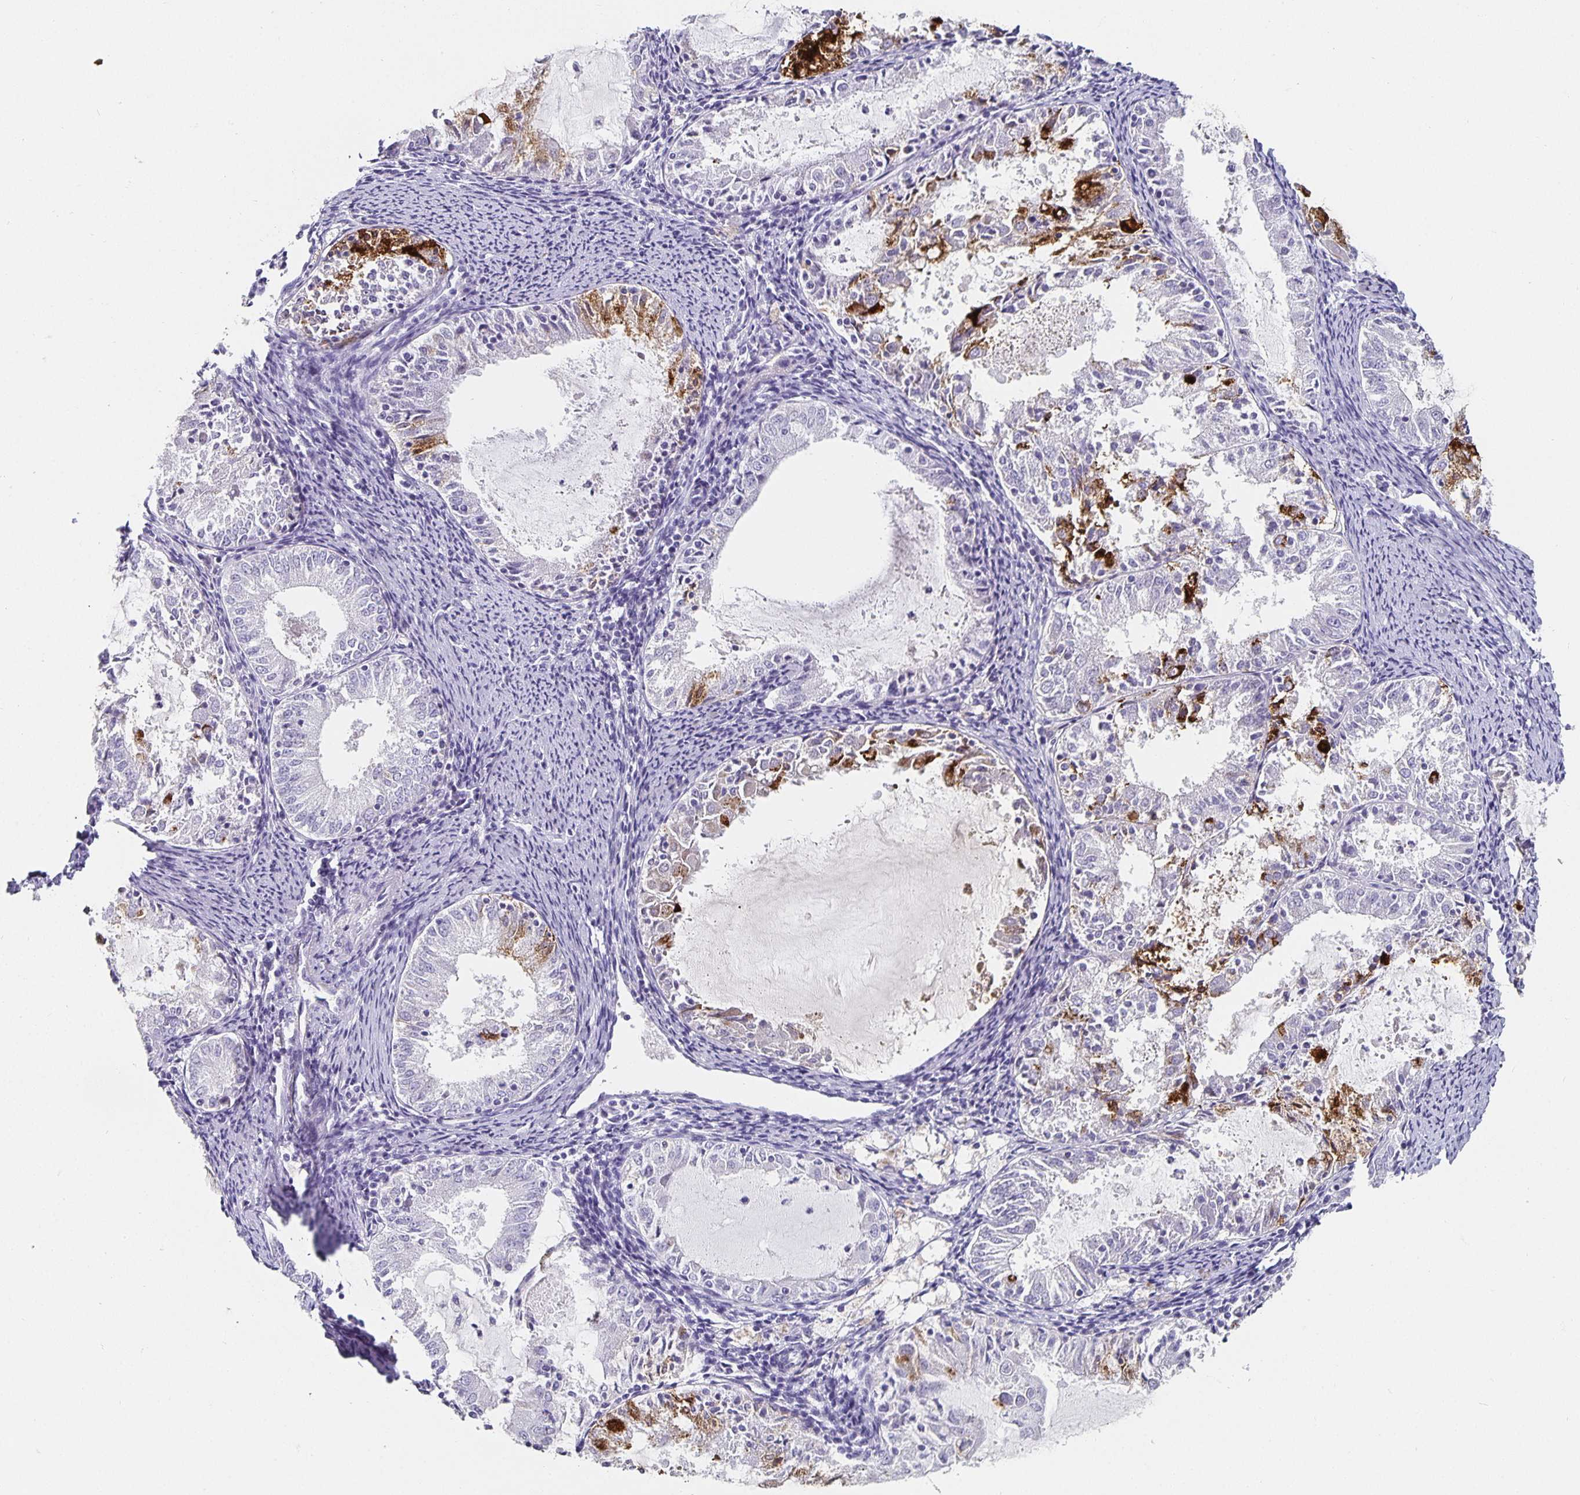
{"staining": {"intensity": "strong", "quantity": "<25%", "location": "cytoplasmic/membranous"}, "tissue": "endometrial cancer", "cell_type": "Tumor cells", "image_type": "cancer", "snomed": [{"axis": "morphology", "description": "Adenocarcinoma, NOS"}, {"axis": "topography", "description": "Endometrium"}], "caption": "The photomicrograph shows staining of endometrial cancer, revealing strong cytoplasmic/membranous protein positivity (brown color) within tumor cells.", "gene": "CHGA", "patient": {"sex": "female", "age": 57}}